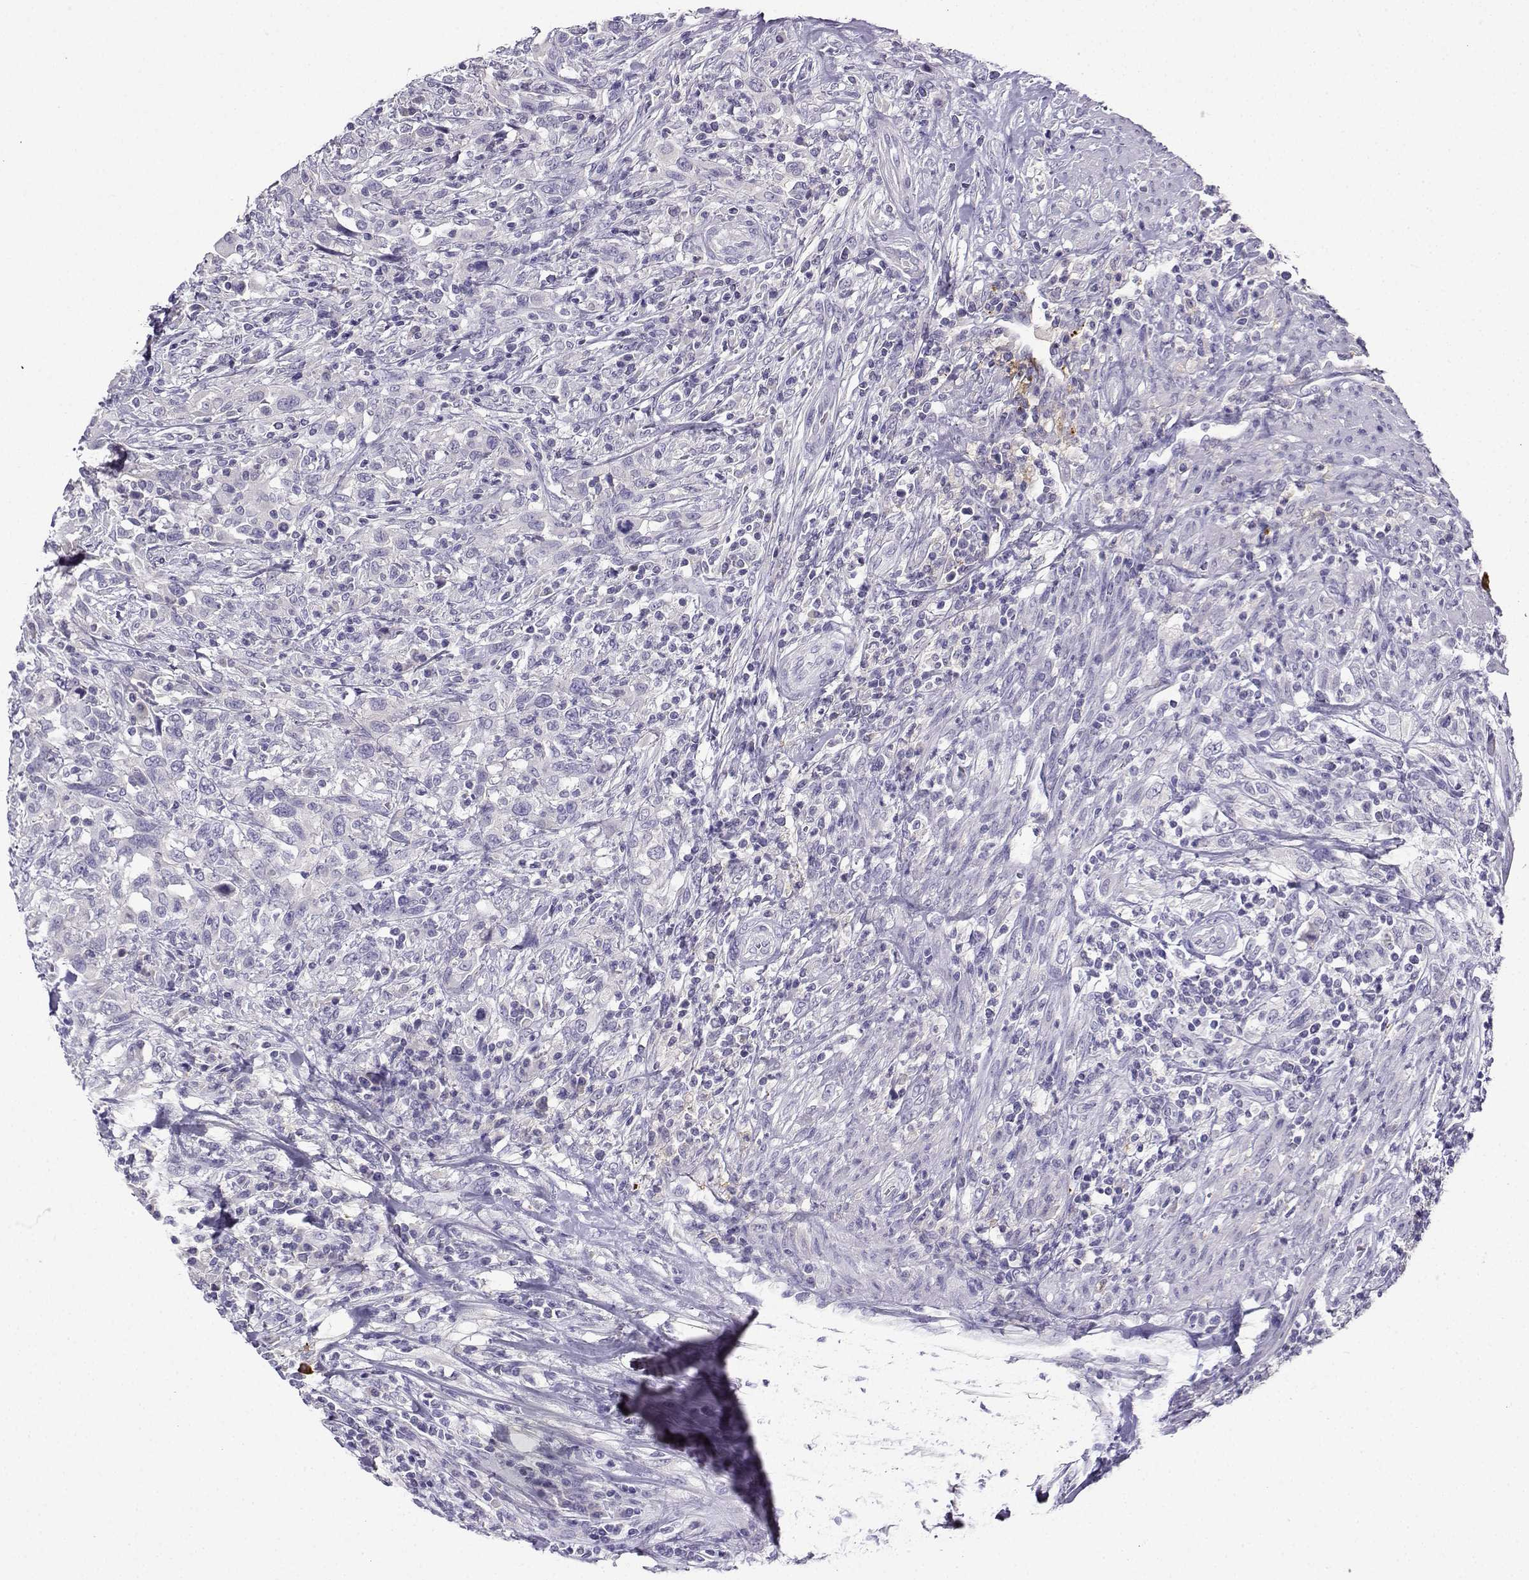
{"staining": {"intensity": "negative", "quantity": "none", "location": "none"}, "tissue": "urothelial cancer", "cell_type": "Tumor cells", "image_type": "cancer", "snomed": [{"axis": "morphology", "description": "Urothelial carcinoma, NOS"}, {"axis": "morphology", "description": "Urothelial carcinoma, High grade"}, {"axis": "topography", "description": "Urinary bladder"}], "caption": "A photomicrograph of urothelial cancer stained for a protein shows no brown staining in tumor cells.", "gene": "LINGO1", "patient": {"sex": "female", "age": 64}}